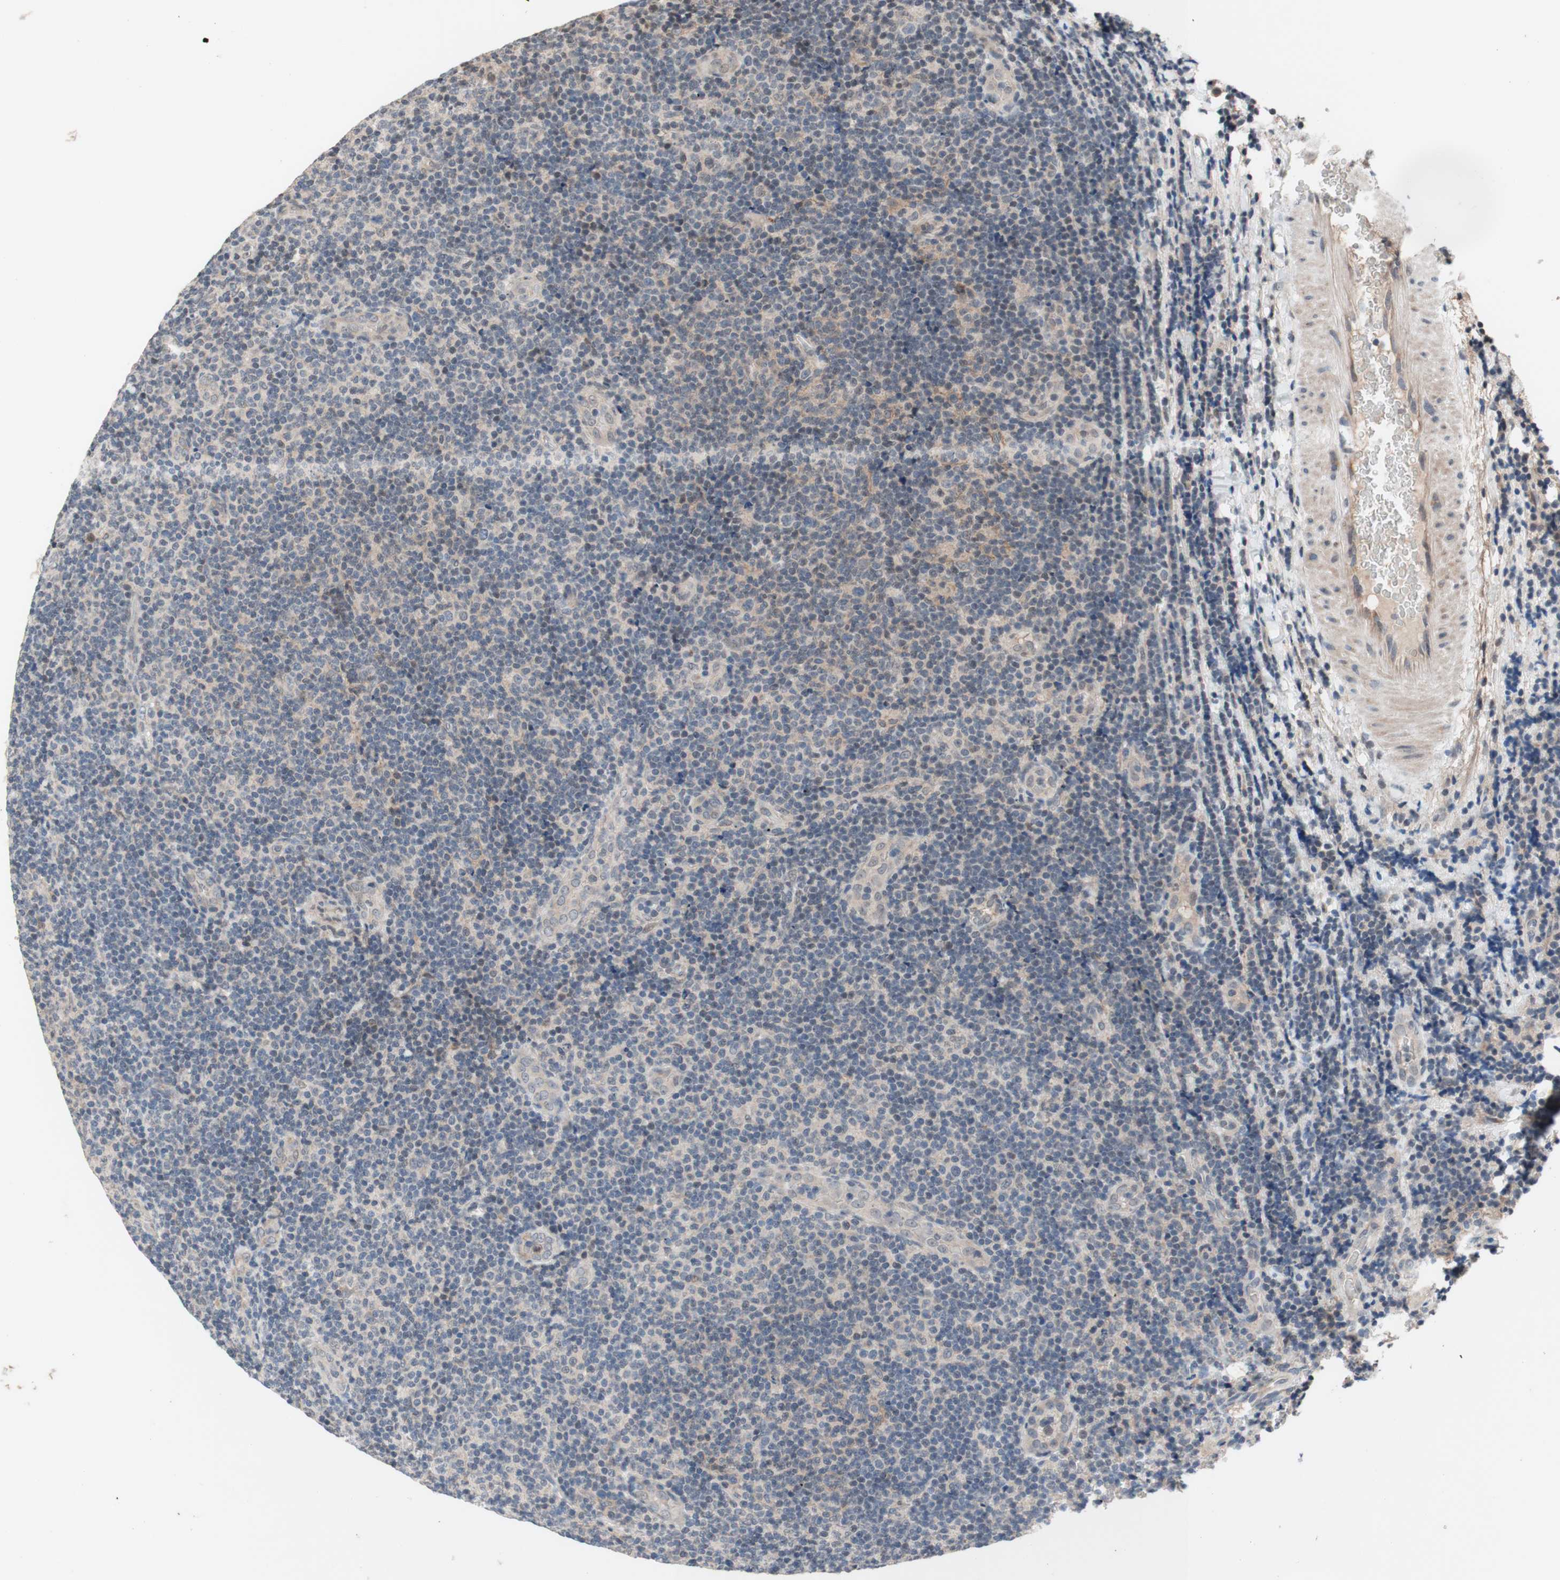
{"staining": {"intensity": "negative", "quantity": "none", "location": "none"}, "tissue": "lymphoma", "cell_type": "Tumor cells", "image_type": "cancer", "snomed": [{"axis": "morphology", "description": "Malignant lymphoma, non-Hodgkin's type, Low grade"}, {"axis": "topography", "description": "Lymph node"}], "caption": "Low-grade malignant lymphoma, non-Hodgkin's type was stained to show a protein in brown. There is no significant positivity in tumor cells.", "gene": "CD55", "patient": {"sex": "male", "age": 83}}